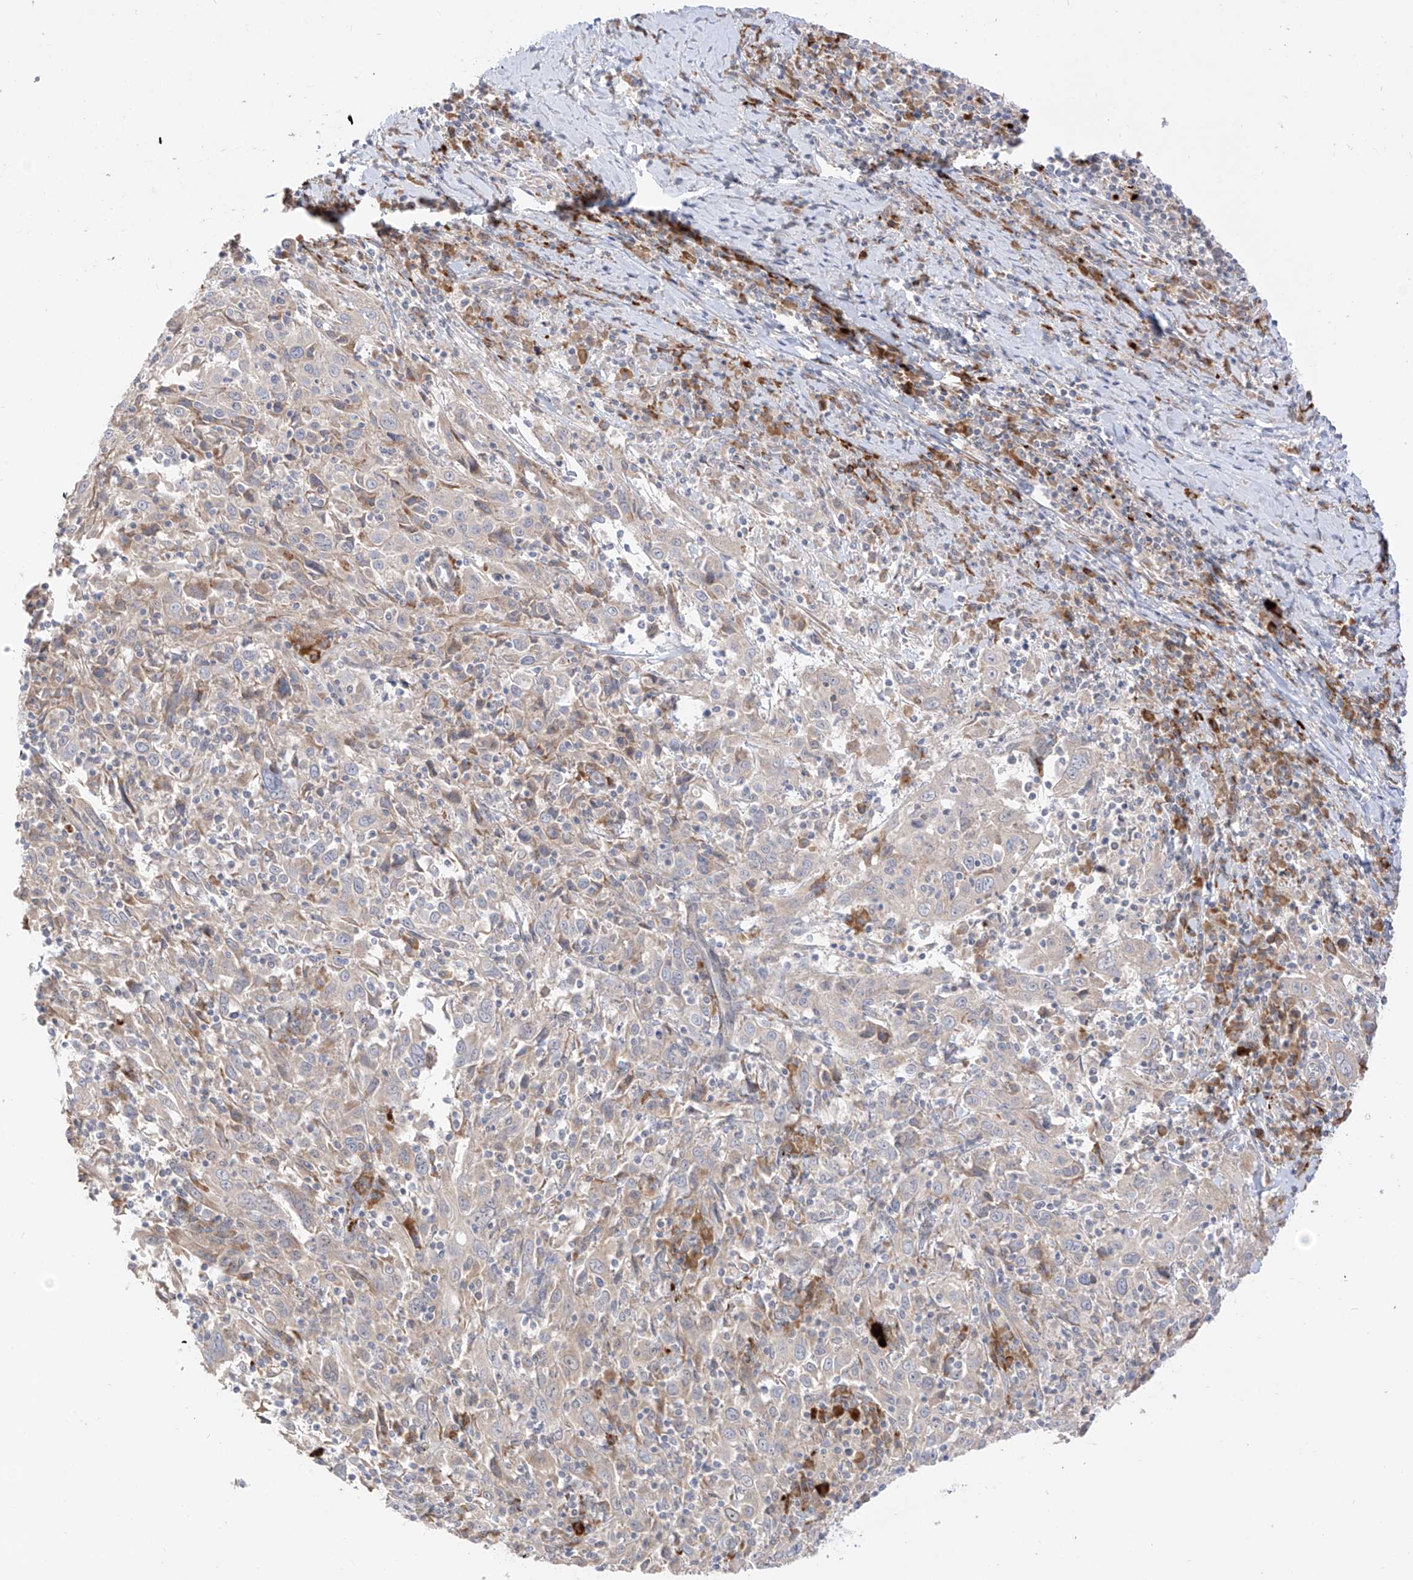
{"staining": {"intensity": "negative", "quantity": "none", "location": "none"}, "tissue": "cervical cancer", "cell_type": "Tumor cells", "image_type": "cancer", "snomed": [{"axis": "morphology", "description": "Squamous cell carcinoma, NOS"}, {"axis": "topography", "description": "Cervix"}], "caption": "Photomicrograph shows no significant protein expression in tumor cells of squamous cell carcinoma (cervical).", "gene": "SYTL3", "patient": {"sex": "female", "age": 46}}